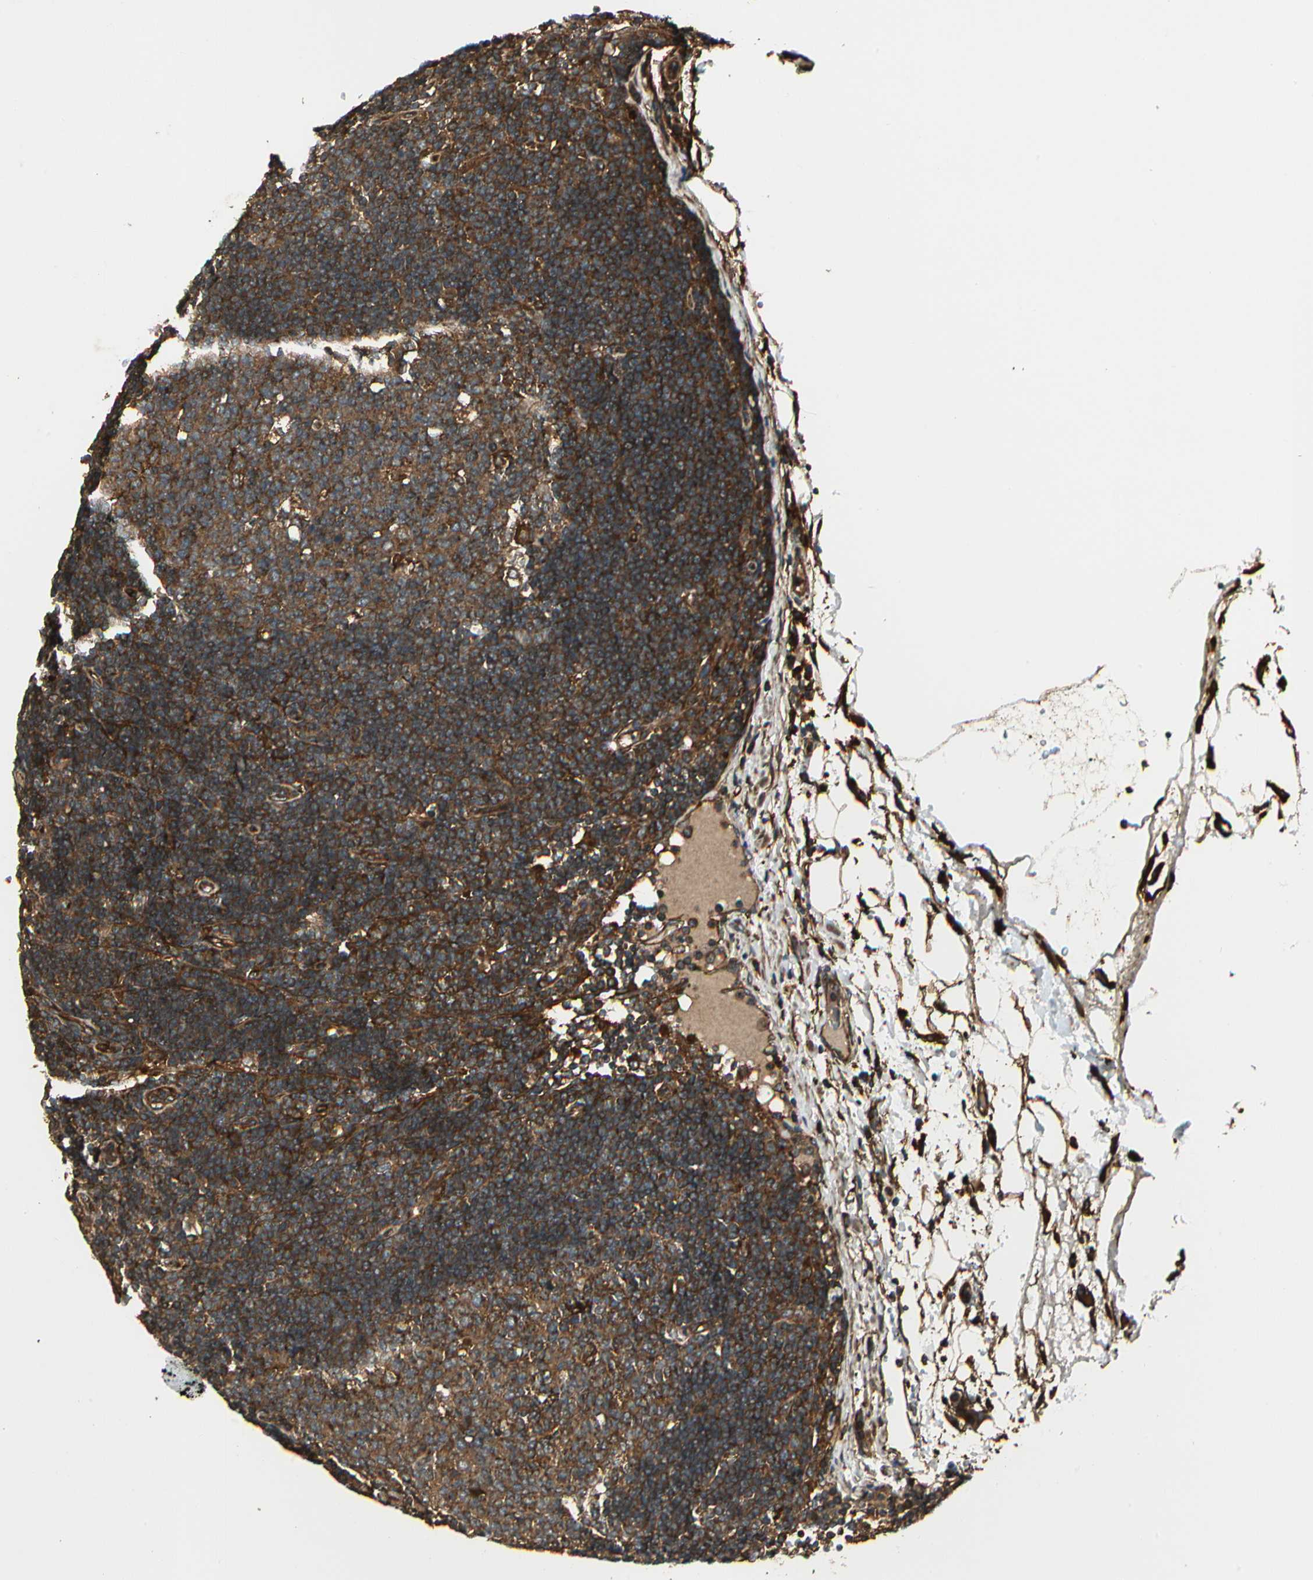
{"staining": {"intensity": "moderate", "quantity": ">75%", "location": "cytoplasmic/membranous"}, "tissue": "lymph node", "cell_type": "Germinal center cells", "image_type": "normal", "snomed": [{"axis": "morphology", "description": "Normal tissue, NOS"}, {"axis": "morphology", "description": "Squamous cell carcinoma, metastatic, NOS"}, {"axis": "topography", "description": "Lymph node"}], "caption": "Brown immunohistochemical staining in normal lymph node displays moderate cytoplasmic/membranous staining in approximately >75% of germinal center cells.", "gene": "FKBP15", "patient": {"sex": "female", "age": 53}}